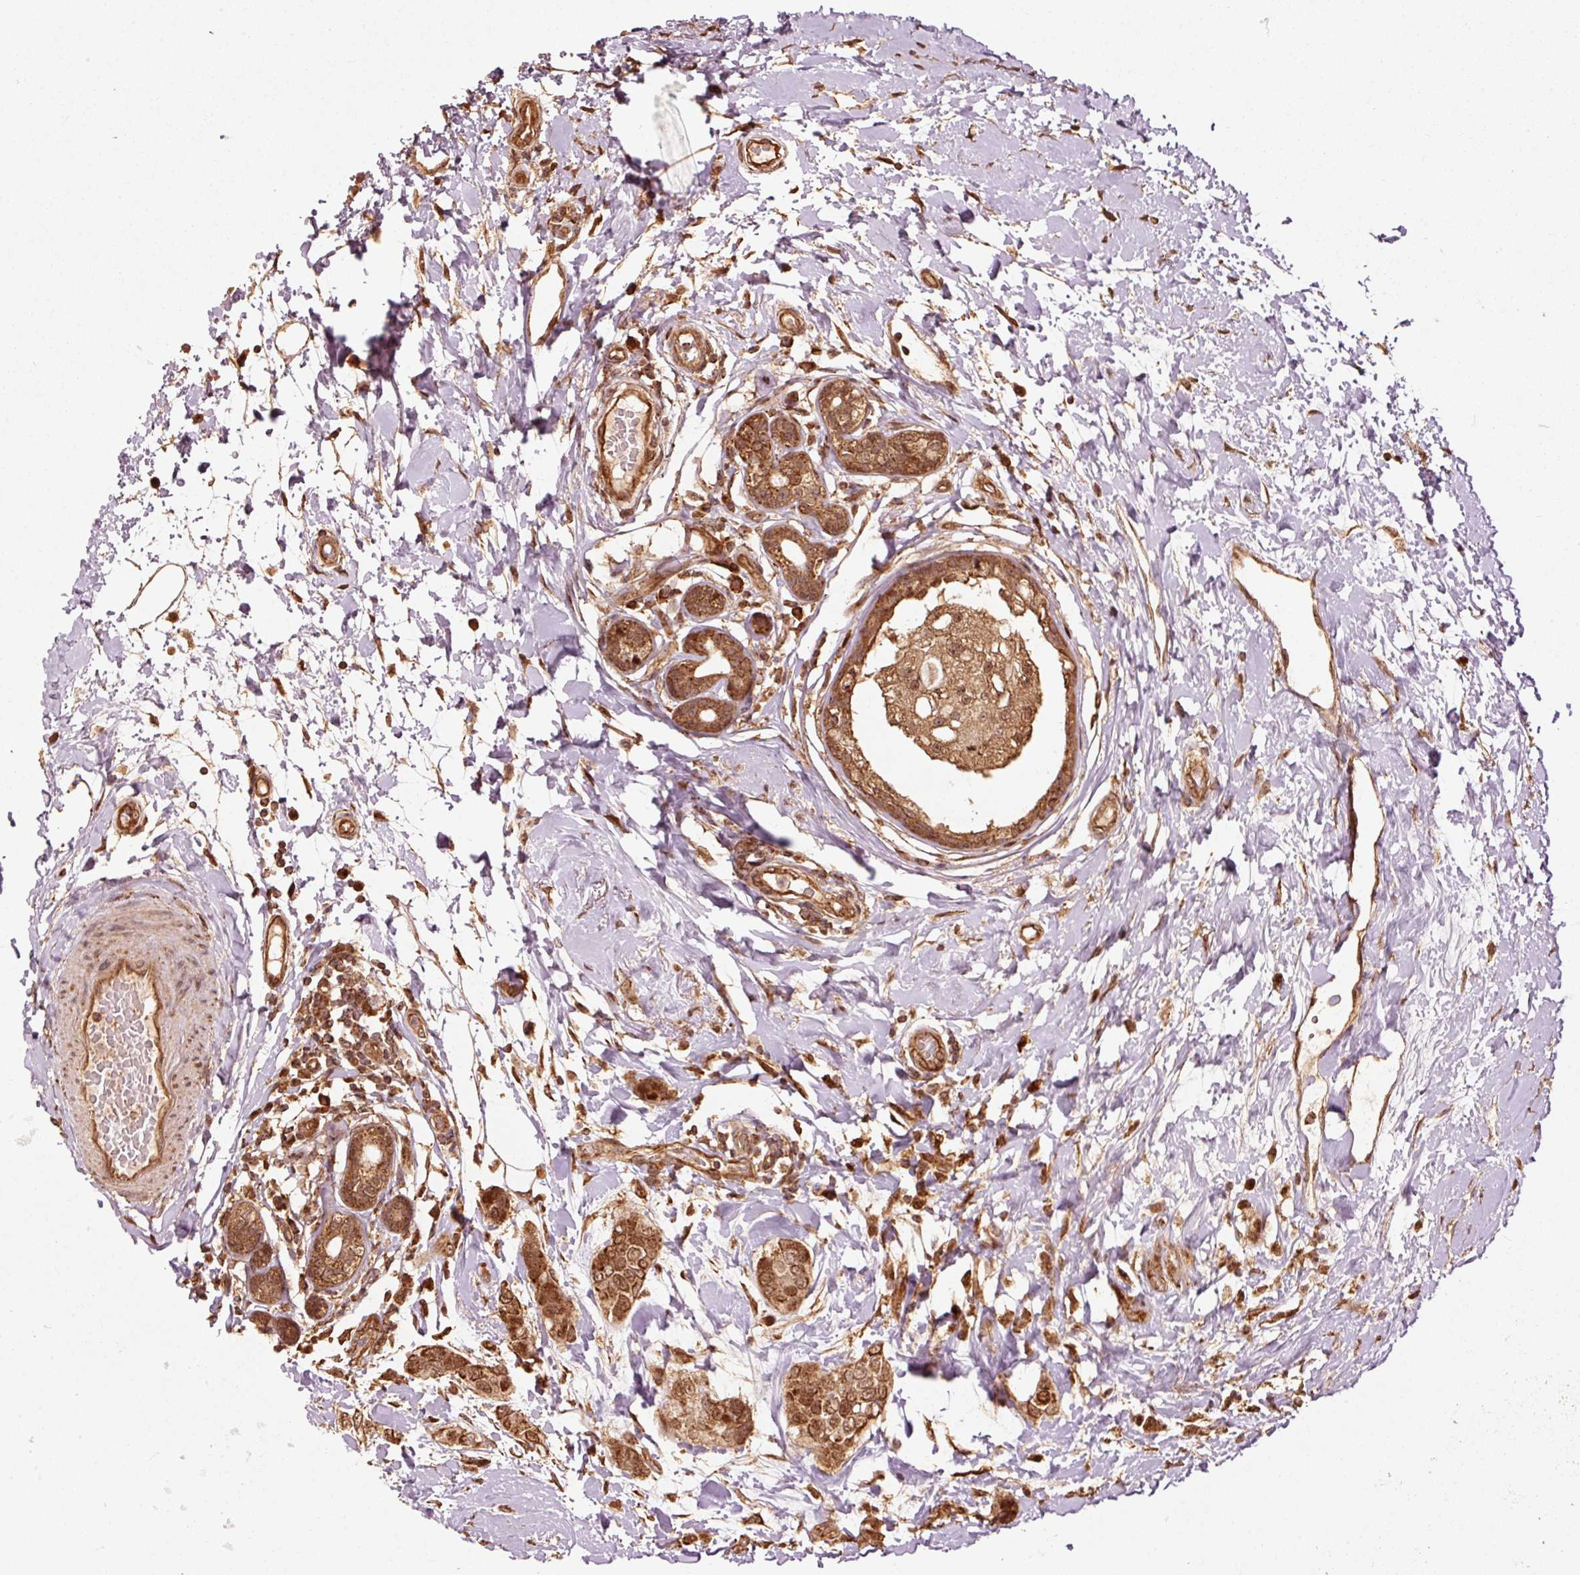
{"staining": {"intensity": "strong", "quantity": ">75%", "location": "cytoplasmic/membranous,nuclear"}, "tissue": "breast cancer", "cell_type": "Tumor cells", "image_type": "cancer", "snomed": [{"axis": "morphology", "description": "Lobular carcinoma"}, {"axis": "topography", "description": "Breast"}], "caption": "Breast cancer tissue exhibits strong cytoplasmic/membranous and nuclear expression in about >75% of tumor cells, visualized by immunohistochemistry.", "gene": "MRPL16", "patient": {"sex": "female", "age": 51}}